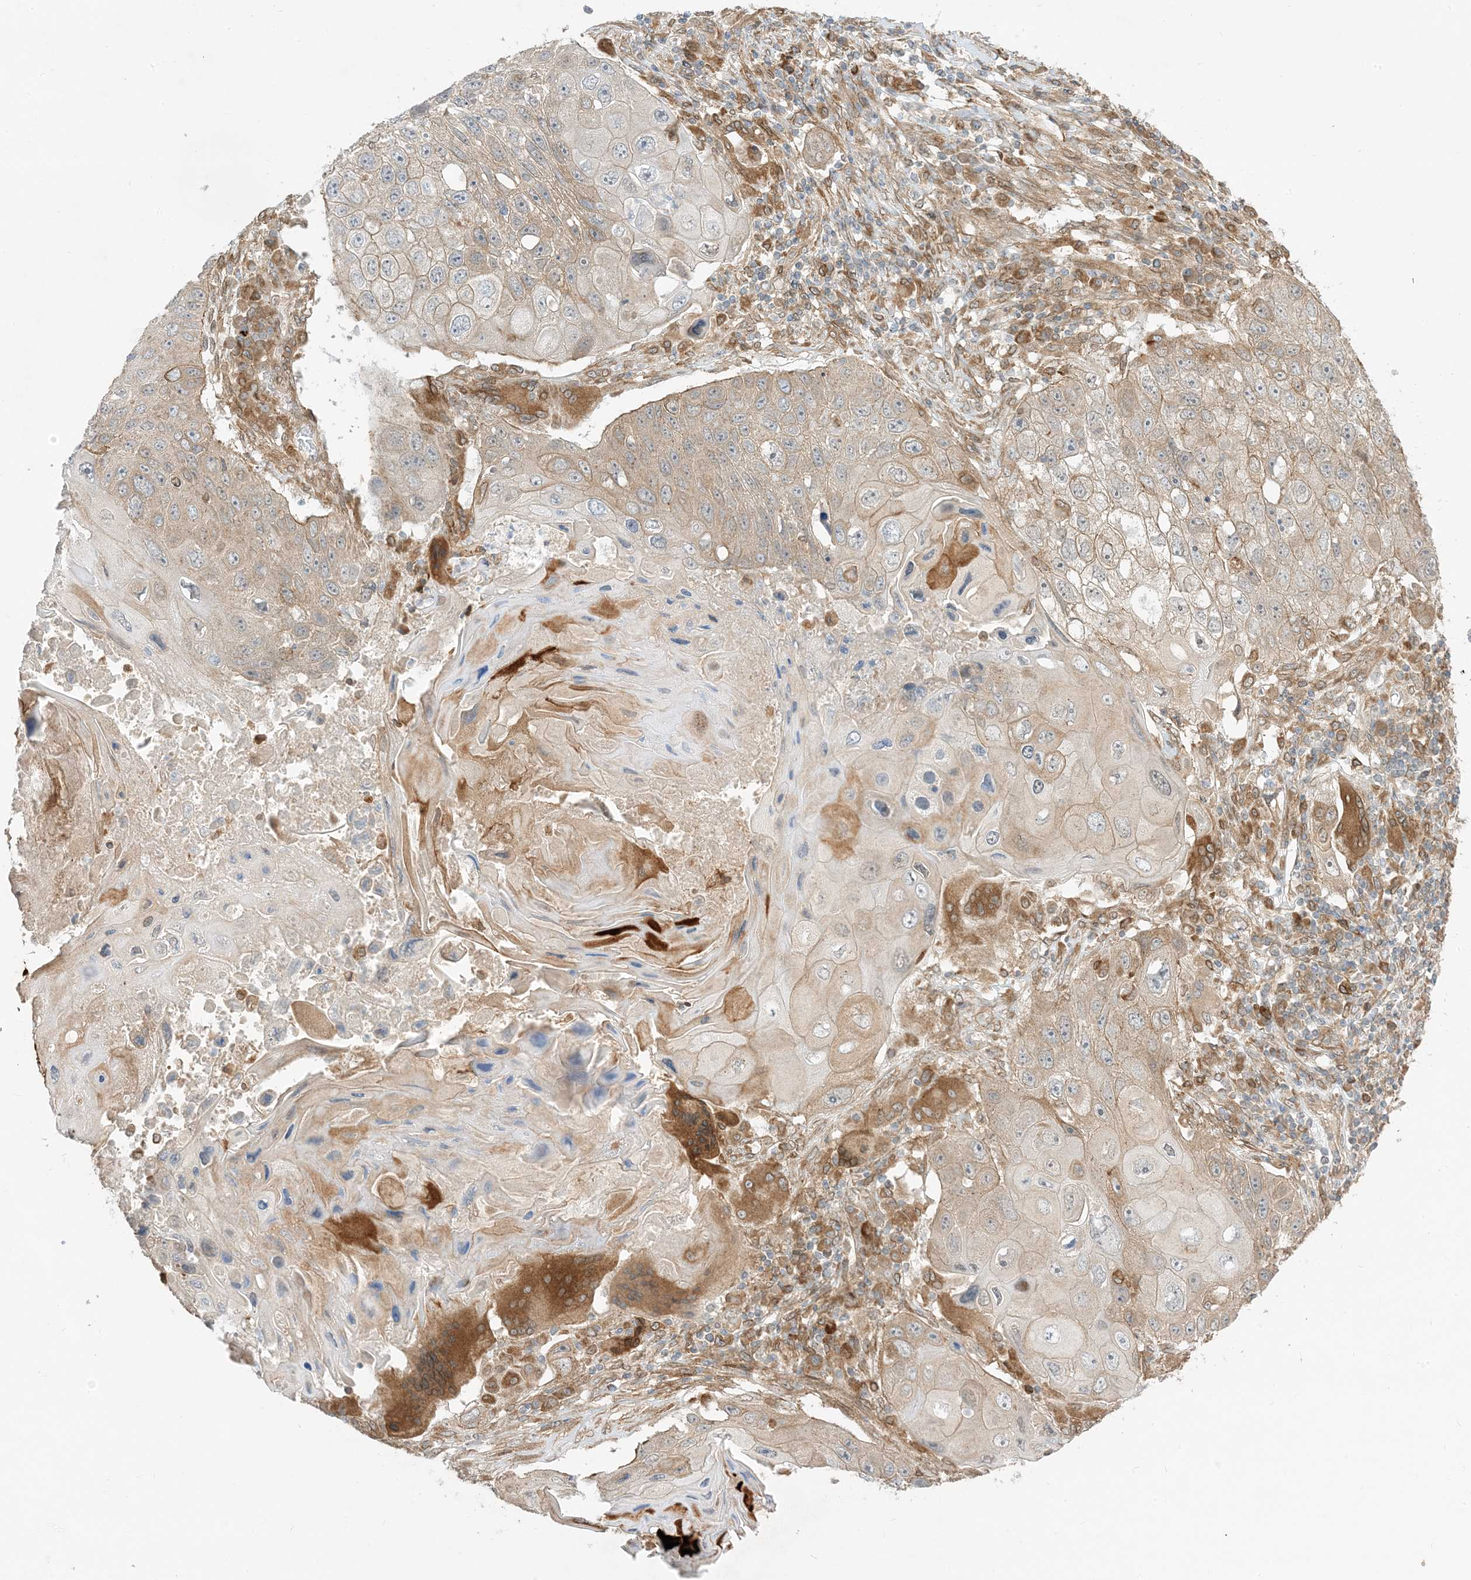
{"staining": {"intensity": "weak", "quantity": "25%-75%", "location": "cytoplasmic/membranous"}, "tissue": "lung cancer", "cell_type": "Tumor cells", "image_type": "cancer", "snomed": [{"axis": "morphology", "description": "Squamous cell carcinoma, NOS"}, {"axis": "topography", "description": "Lung"}], "caption": "Brown immunohistochemical staining in squamous cell carcinoma (lung) exhibits weak cytoplasmic/membranous expression in approximately 25%-75% of tumor cells. (brown staining indicates protein expression, while blue staining denotes nuclei).", "gene": "SCARF2", "patient": {"sex": "male", "age": 61}}